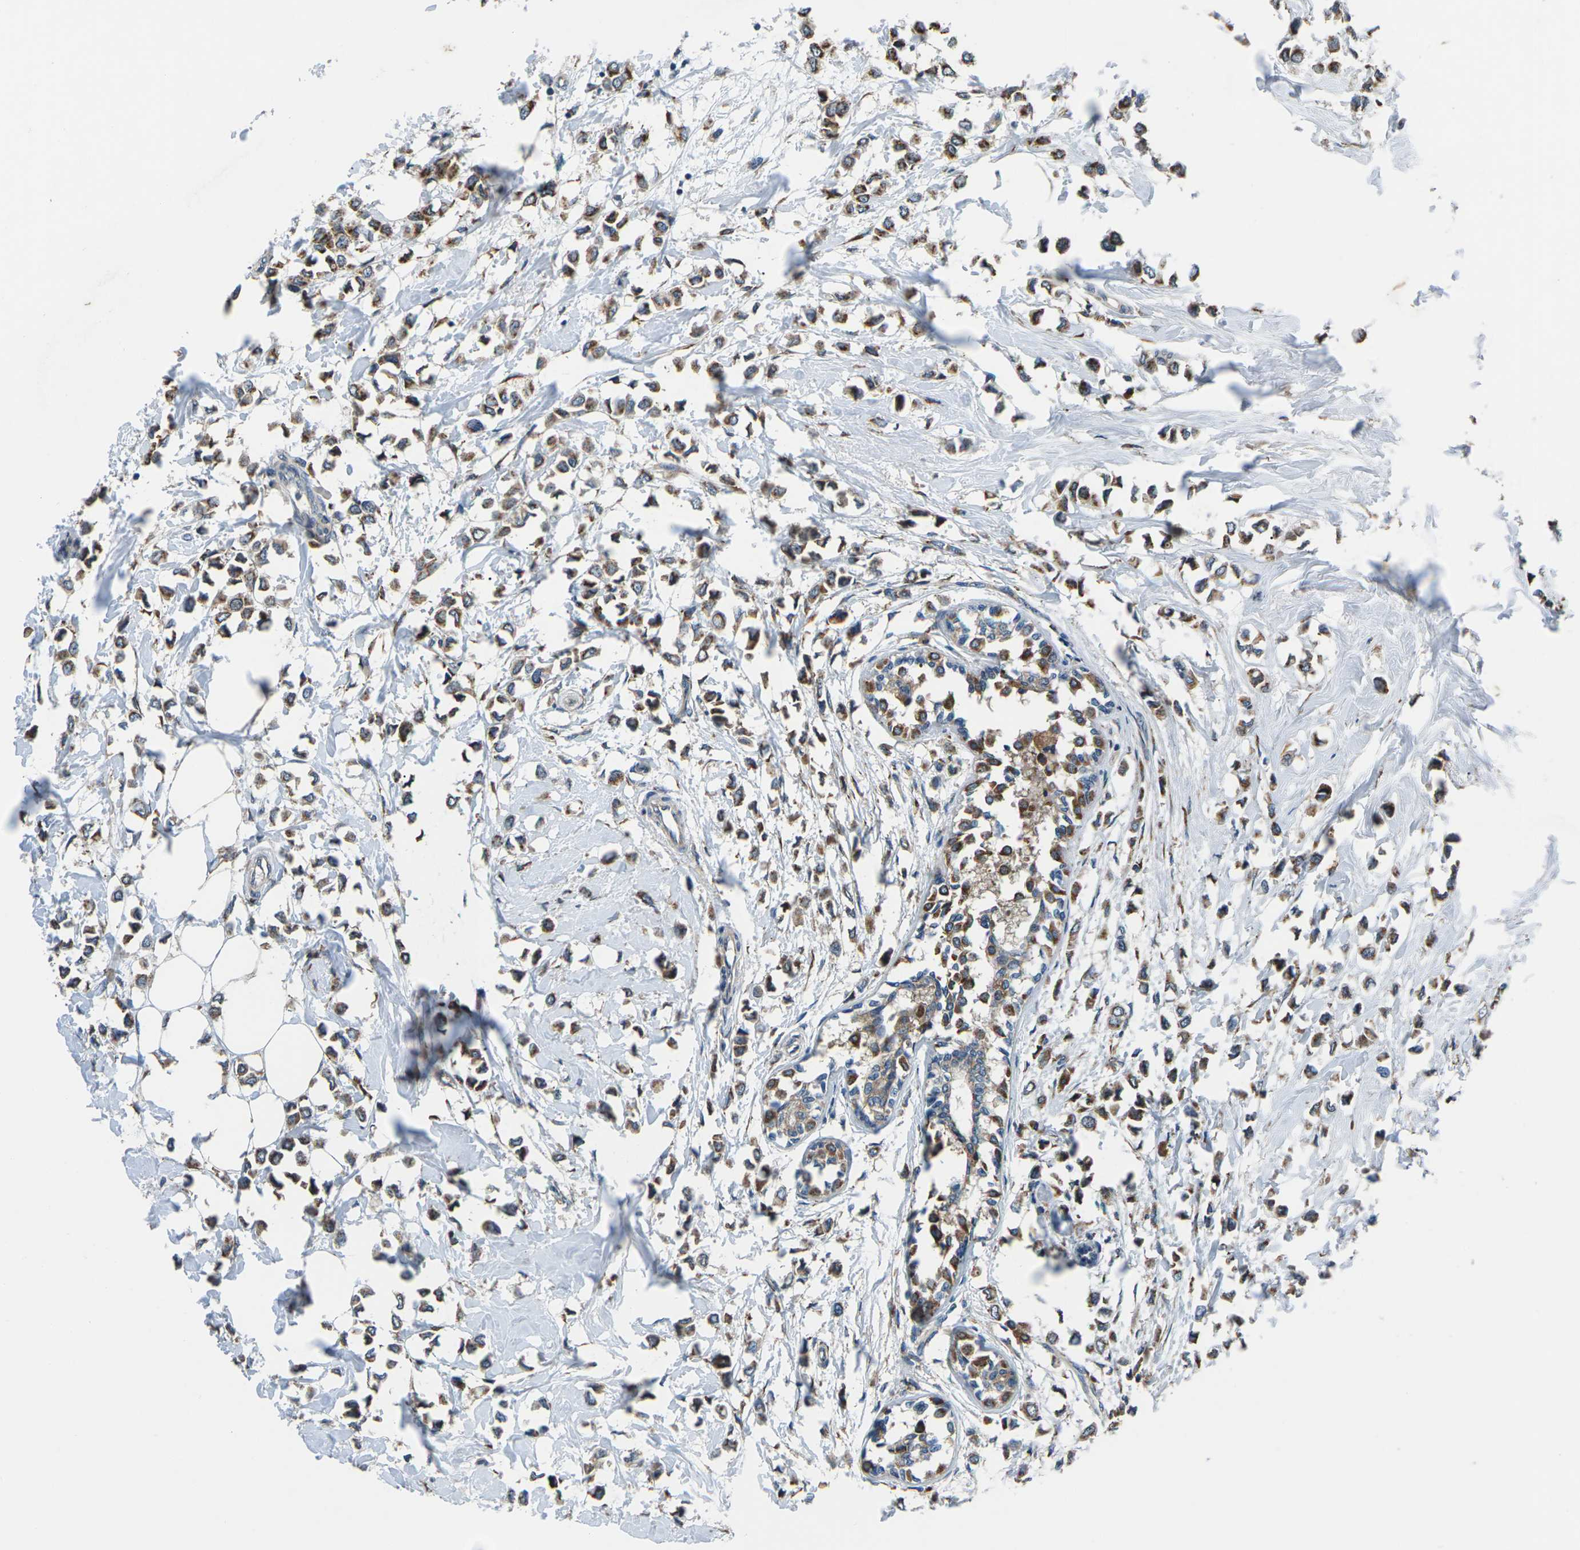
{"staining": {"intensity": "moderate", "quantity": ">75%", "location": "cytoplasmic/membranous"}, "tissue": "breast cancer", "cell_type": "Tumor cells", "image_type": "cancer", "snomed": [{"axis": "morphology", "description": "Lobular carcinoma"}, {"axis": "topography", "description": "Breast"}], "caption": "Lobular carcinoma (breast) was stained to show a protein in brown. There is medium levels of moderate cytoplasmic/membranous positivity in approximately >75% of tumor cells.", "gene": "GABRP", "patient": {"sex": "female", "age": 51}}